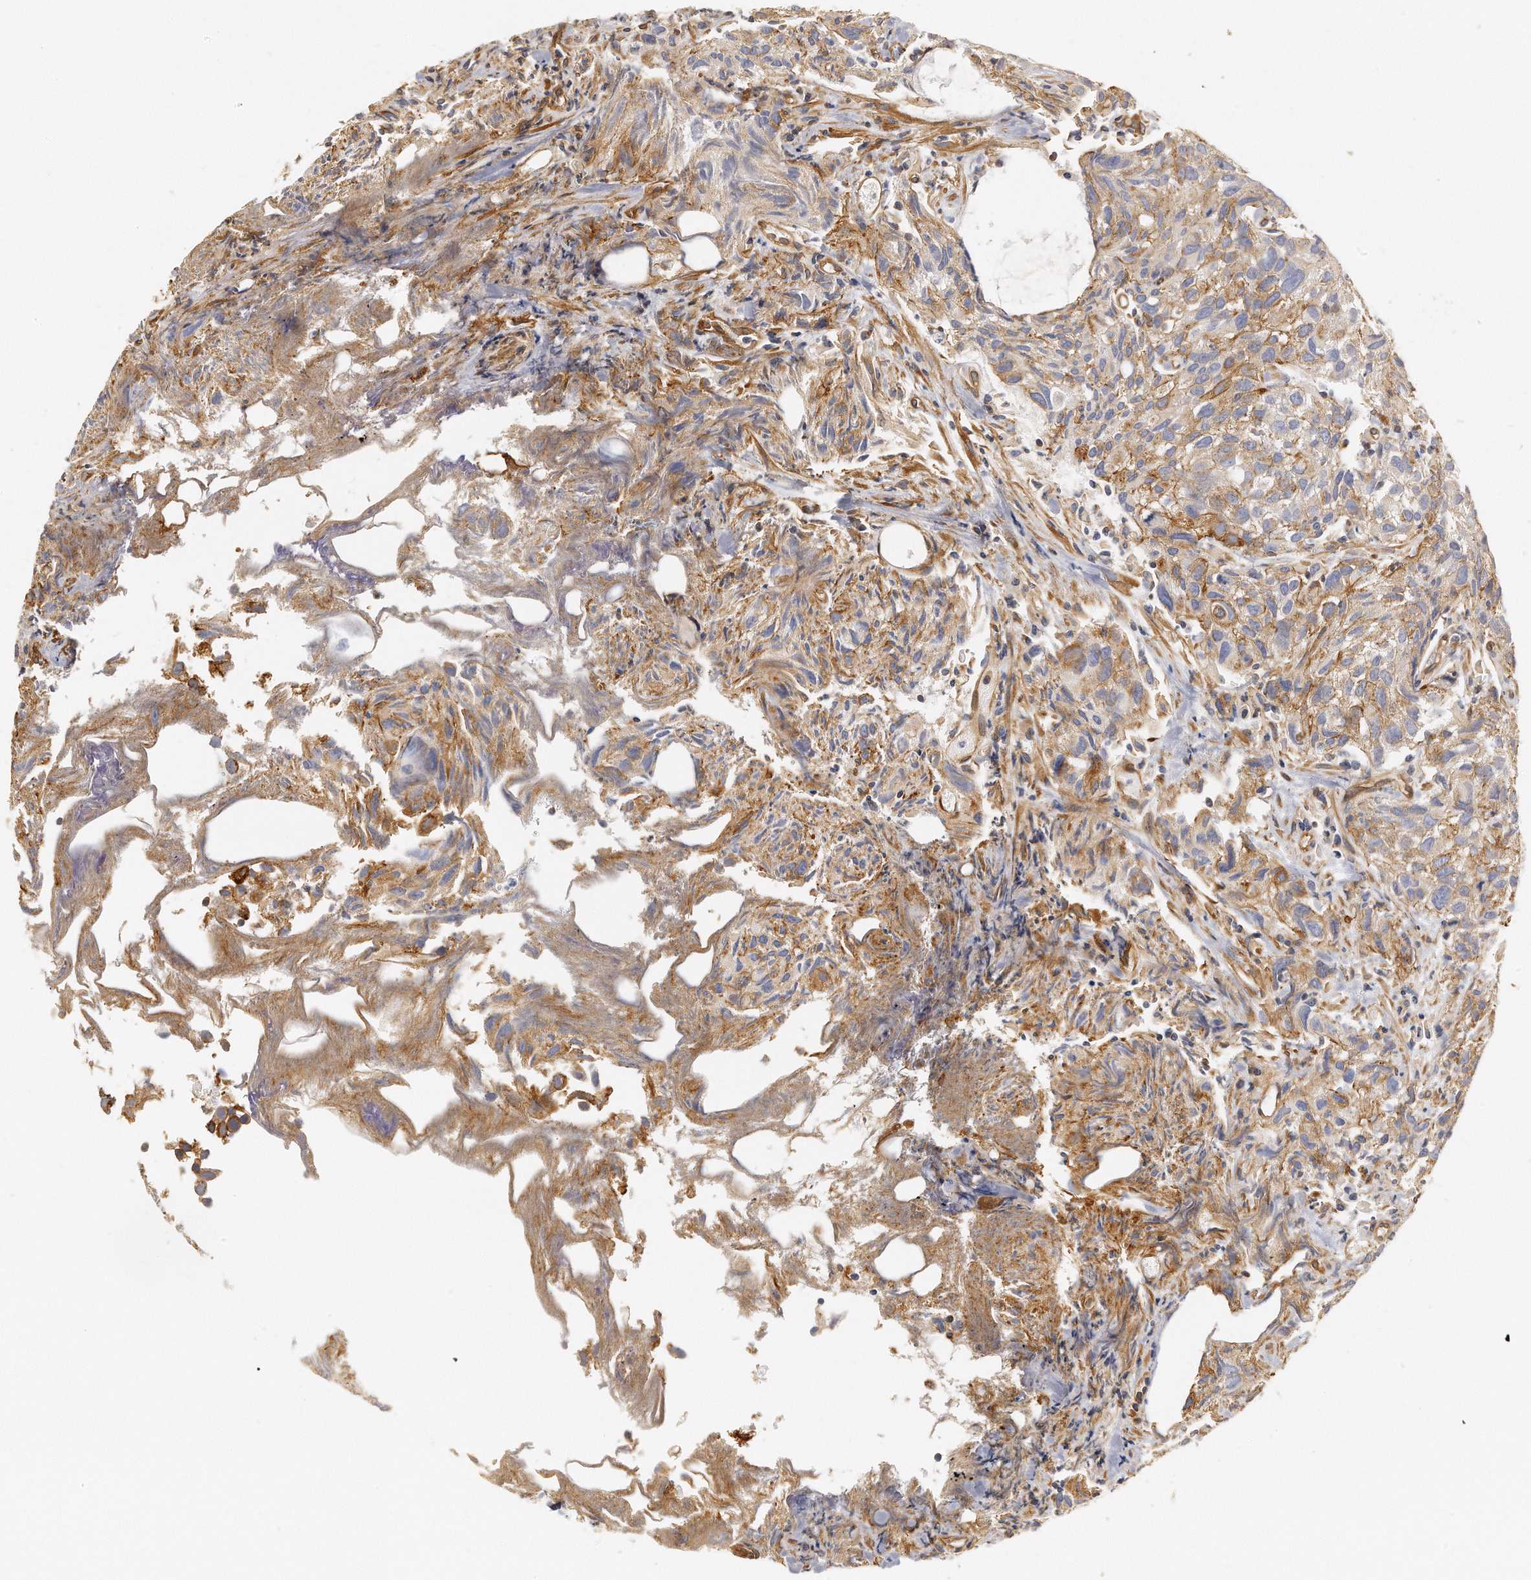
{"staining": {"intensity": "moderate", "quantity": "25%-75%", "location": "cytoplasmic/membranous"}, "tissue": "urothelial cancer", "cell_type": "Tumor cells", "image_type": "cancer", "snomed": [{"axis": "morphology", "description": "Urothelial carcinoma, High grade"}, {"axis": "topography", "description": "Urinary bladder"}], "caption": "This is an image of immunohistochemistry (IHC) staining of urothelial carcinoma (high-grade), which shows moderate positivity in the cytoplasmic/membranous of tumor cells.", "gene": "CHST7", "patient": {"sex": "female", "age": 75}}